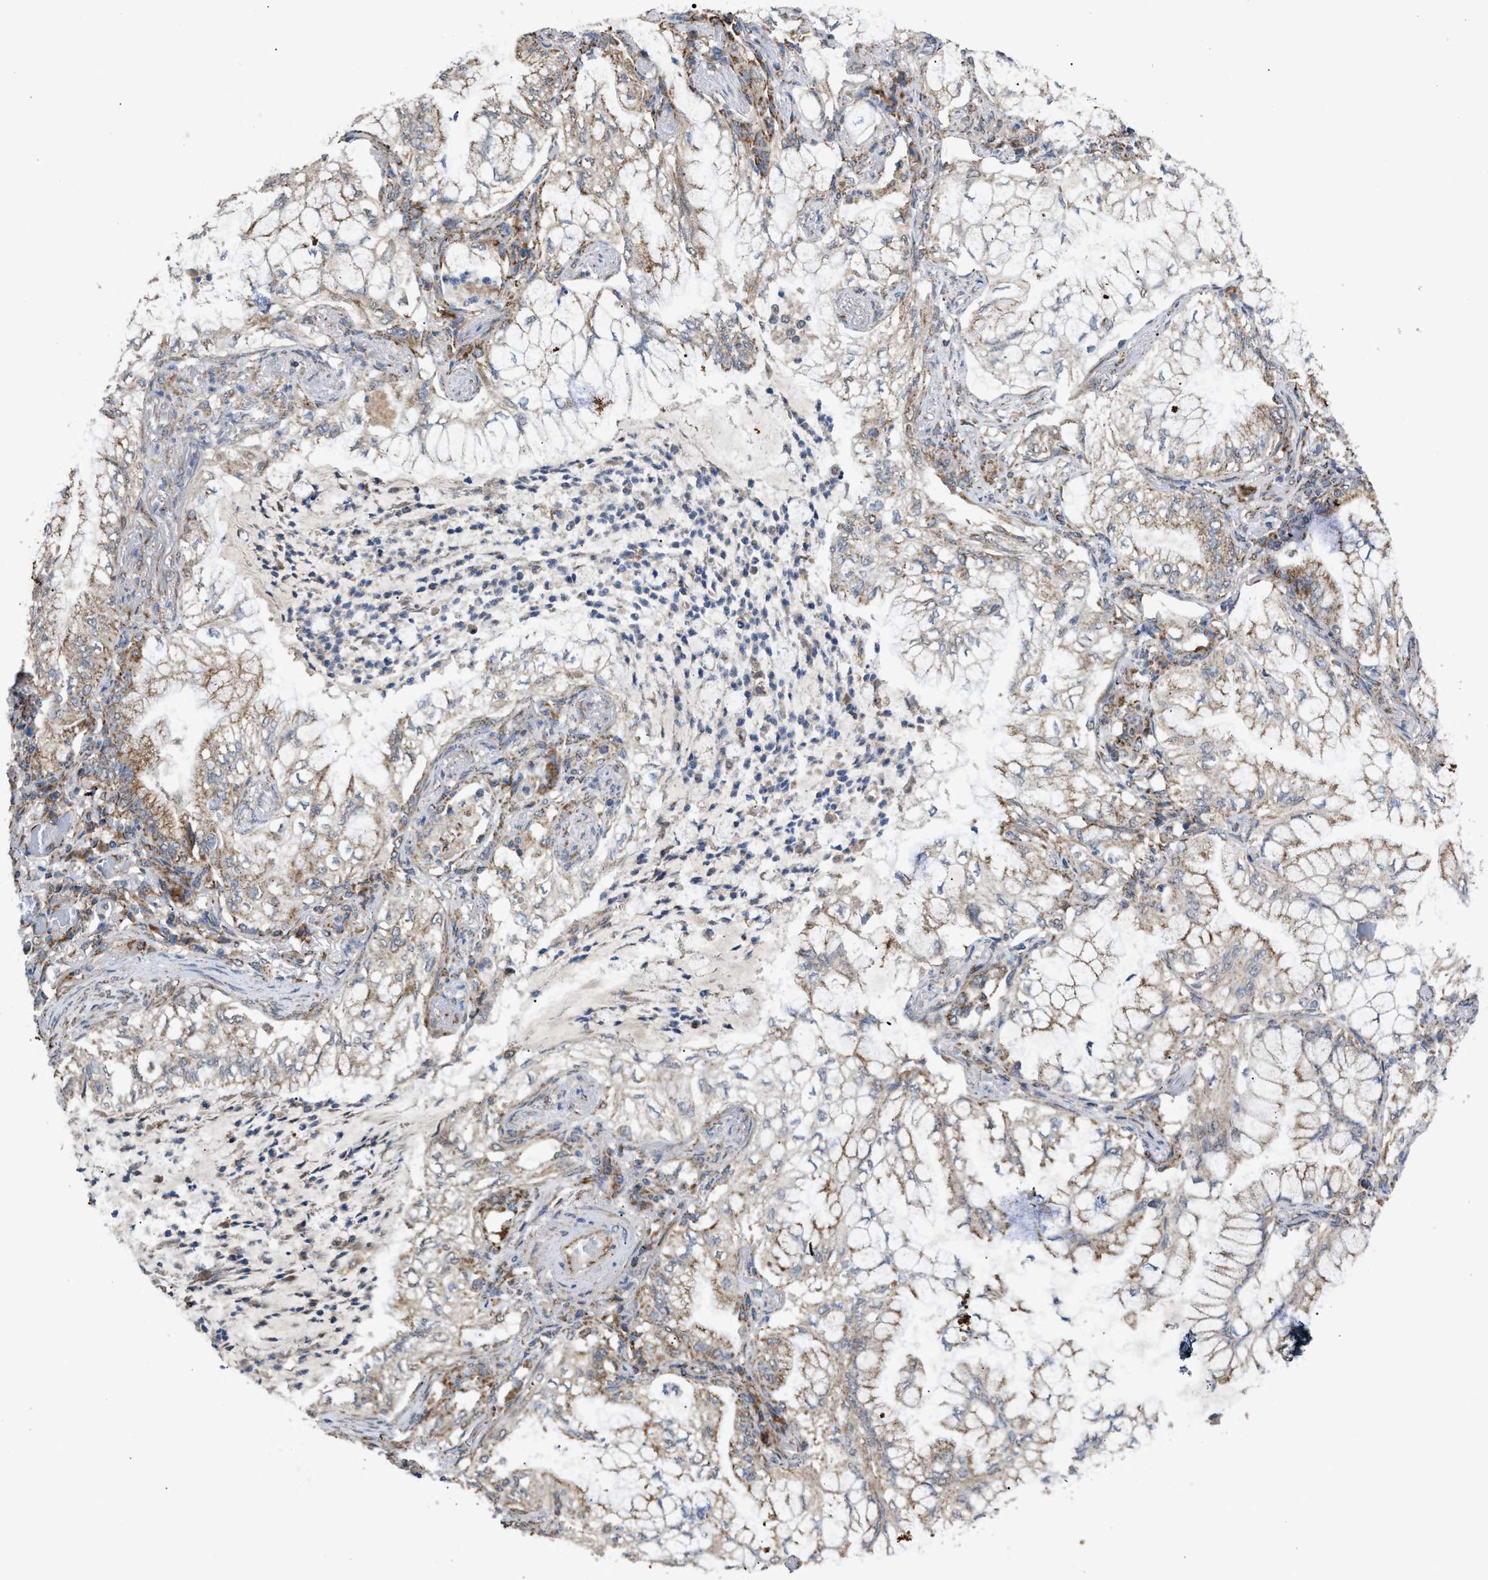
{"staining": {"intensity": "moderate", "quantity": "<25%", "location": "cytoplasmic/membranous"}, "tissue": "lung cancer", "cell_type": "Tumor cells", "image_type": "cancer", "snomed": [{"axis": "morphology", "description": "Adenocarcinoma, NOS"}, {"axis": "topography", "description": "Lung"}], "caption": "Protein expression analysis of human adenocarcinoma (lung) reveals moderate cytoplasmic/membranous staining in approximately <25% of tumor cells. The protein of interest is shown in brown color, while the nuclei are stained blue.", "gene": "TACO1", "patient": {"sex": "female", "age": 70}}